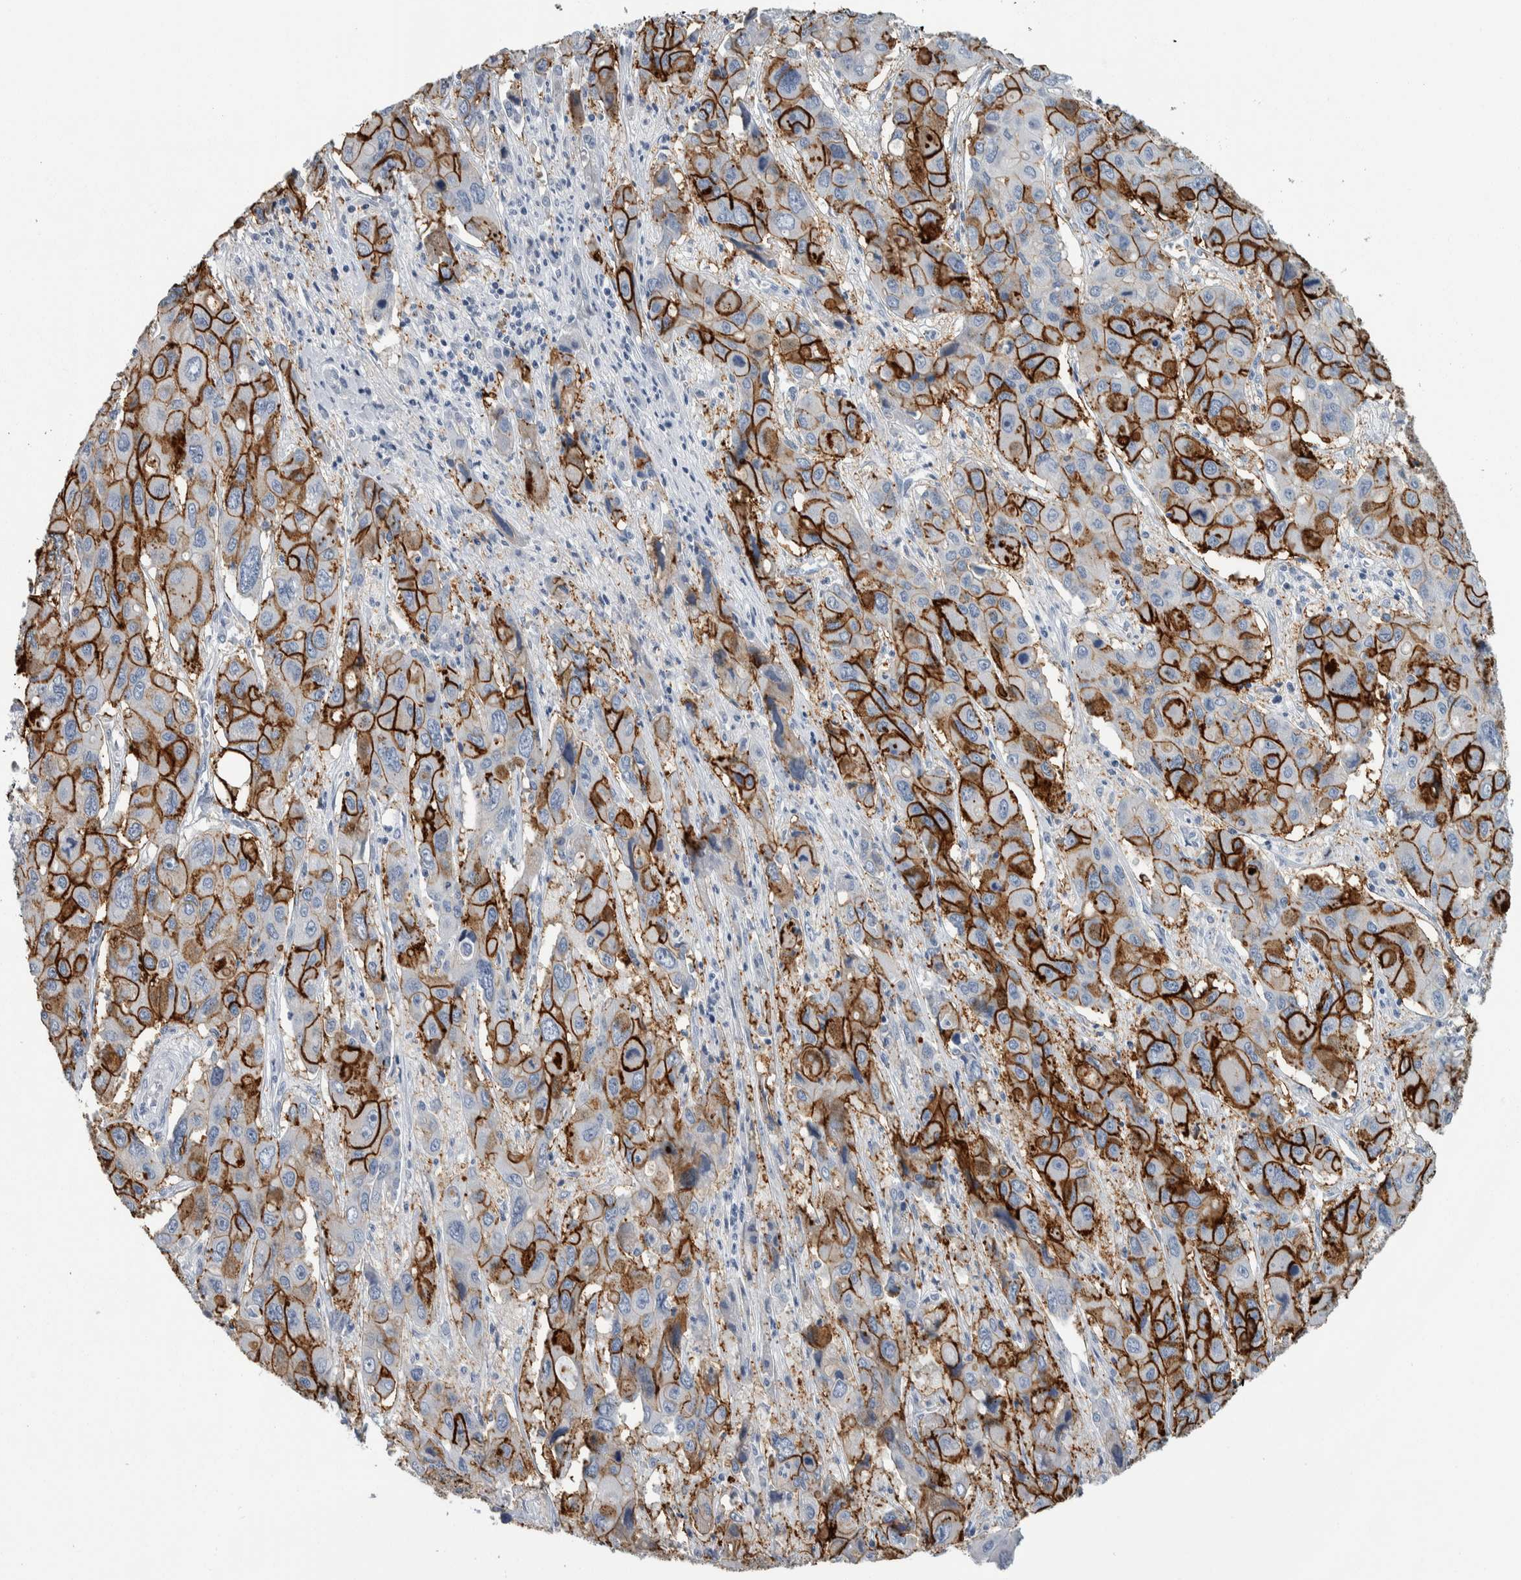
{"staining": {"intensity": "strong", "quantity": ">75%", "location": "cytoplasmic/membranous"}, "tissue": "liver cancer", "cell_type": "Tumor cells", "image_type": "cancer", "snomed": [{"axis": "morphology", "description": "Cholangiocarcinoma"}, {"axis": "topography", "description": "Liver"}], "caption": "IHC staining of cholangiocarcinoma (liver), which demonstrates high levels of strong cytoplasmic/membranous staining in about >75% of tumor cells indicating strong cytoplasmic/membranous protein positivity. The staining was performed using DAB (brown) for protein detection and nuclei were counterstained in hematoxylin (blue).", "gene": "CDH17", "patient": {"sex": "male", "age": 67}}